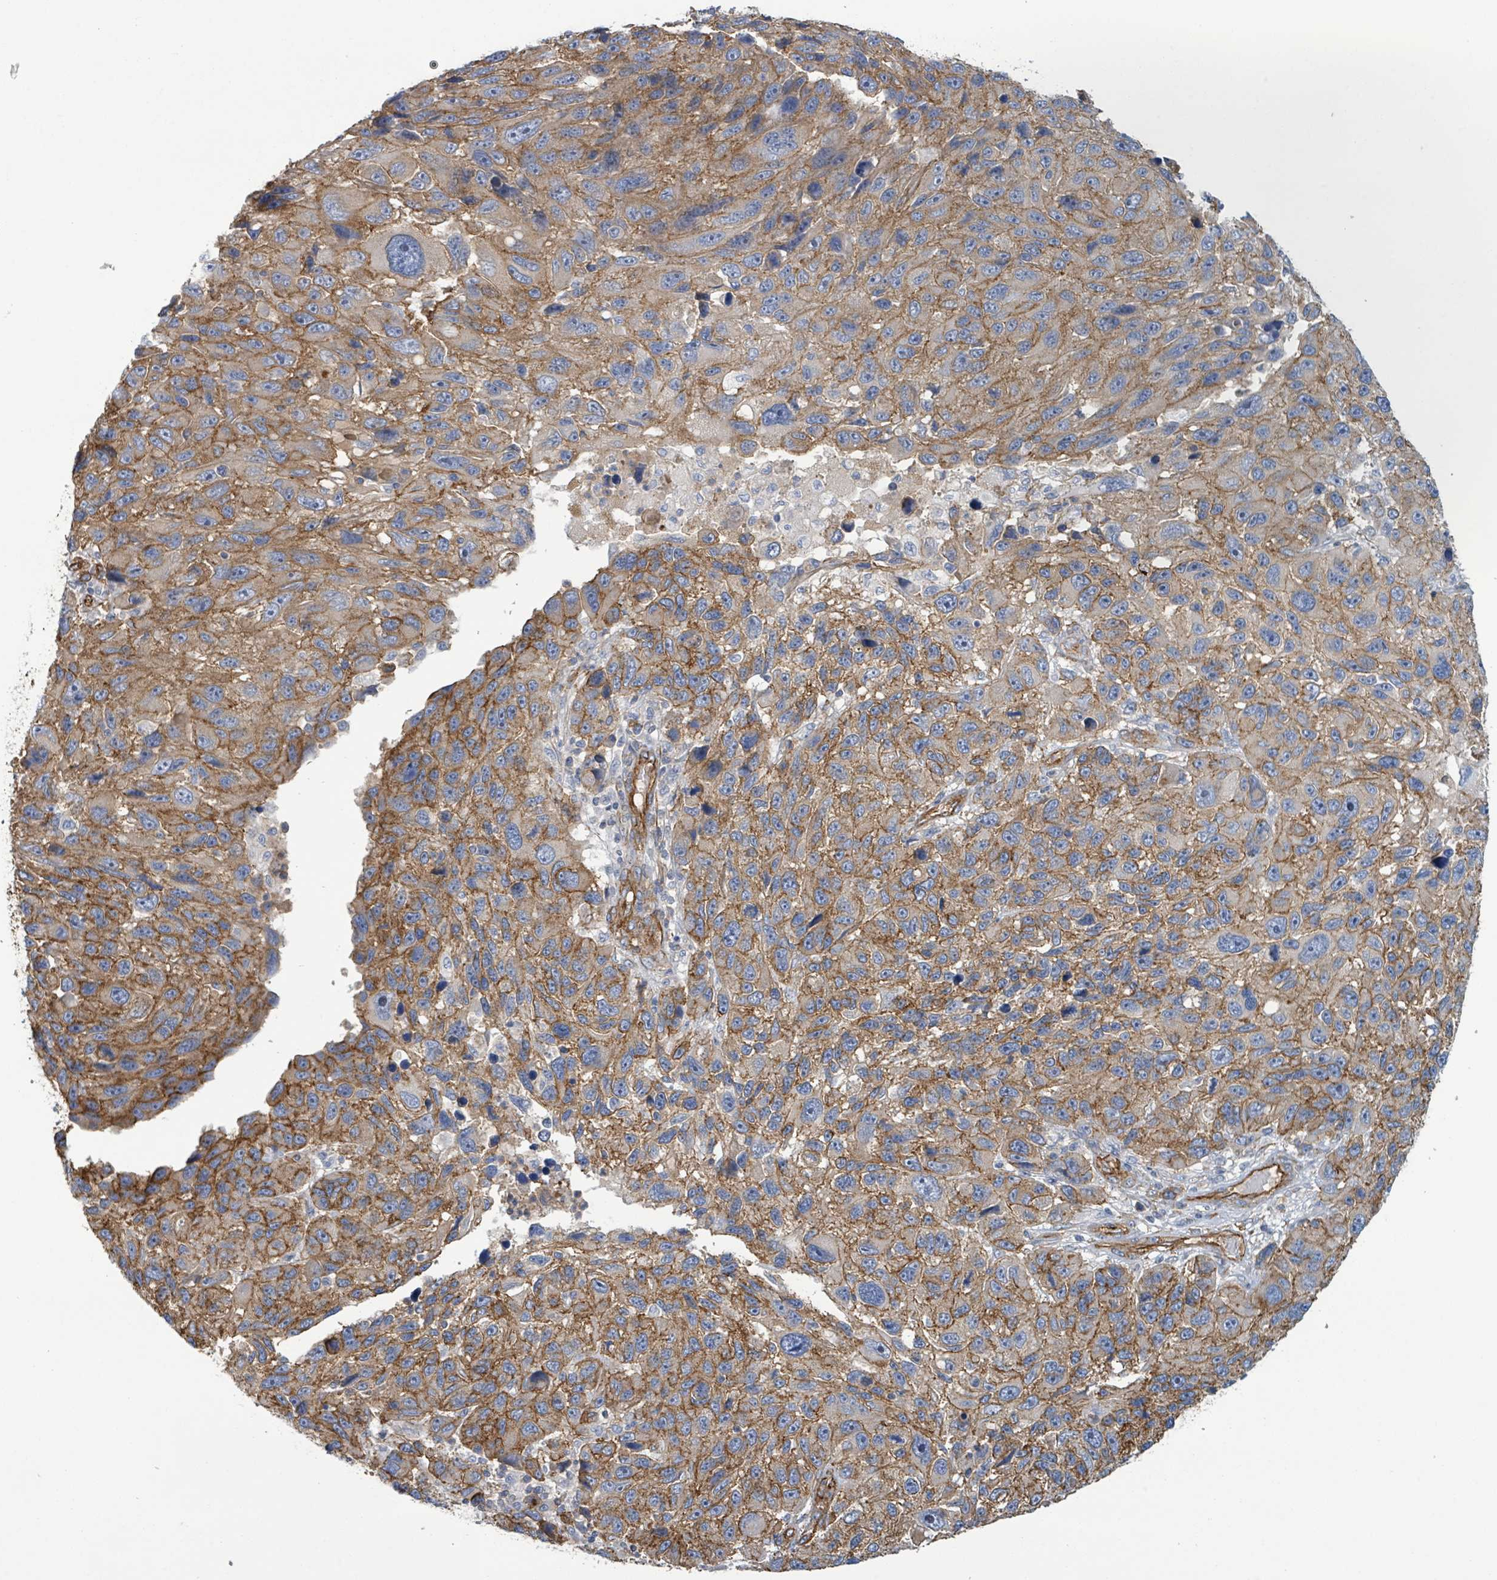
{"staining": {"intensity": "moderate", "quantity": ">75%", "location": "cytoplasmic/membranous"}, "tissue": "melanoma", "cell_type": "Tumor cells", "image_type": "cancer", "snomed": [{"axis": "morphology", "description": "Malignant melanoma, NOS"}, {"axis": "topography", "description": "Skin"}], "caption": "Human melanoma stained with a brown dye displays moderate cytoplasmic/membranous positive staining in about >75% of tumor cells.", "gene": "LDOC1", "patient": {"sex": "male", "age": 53}}